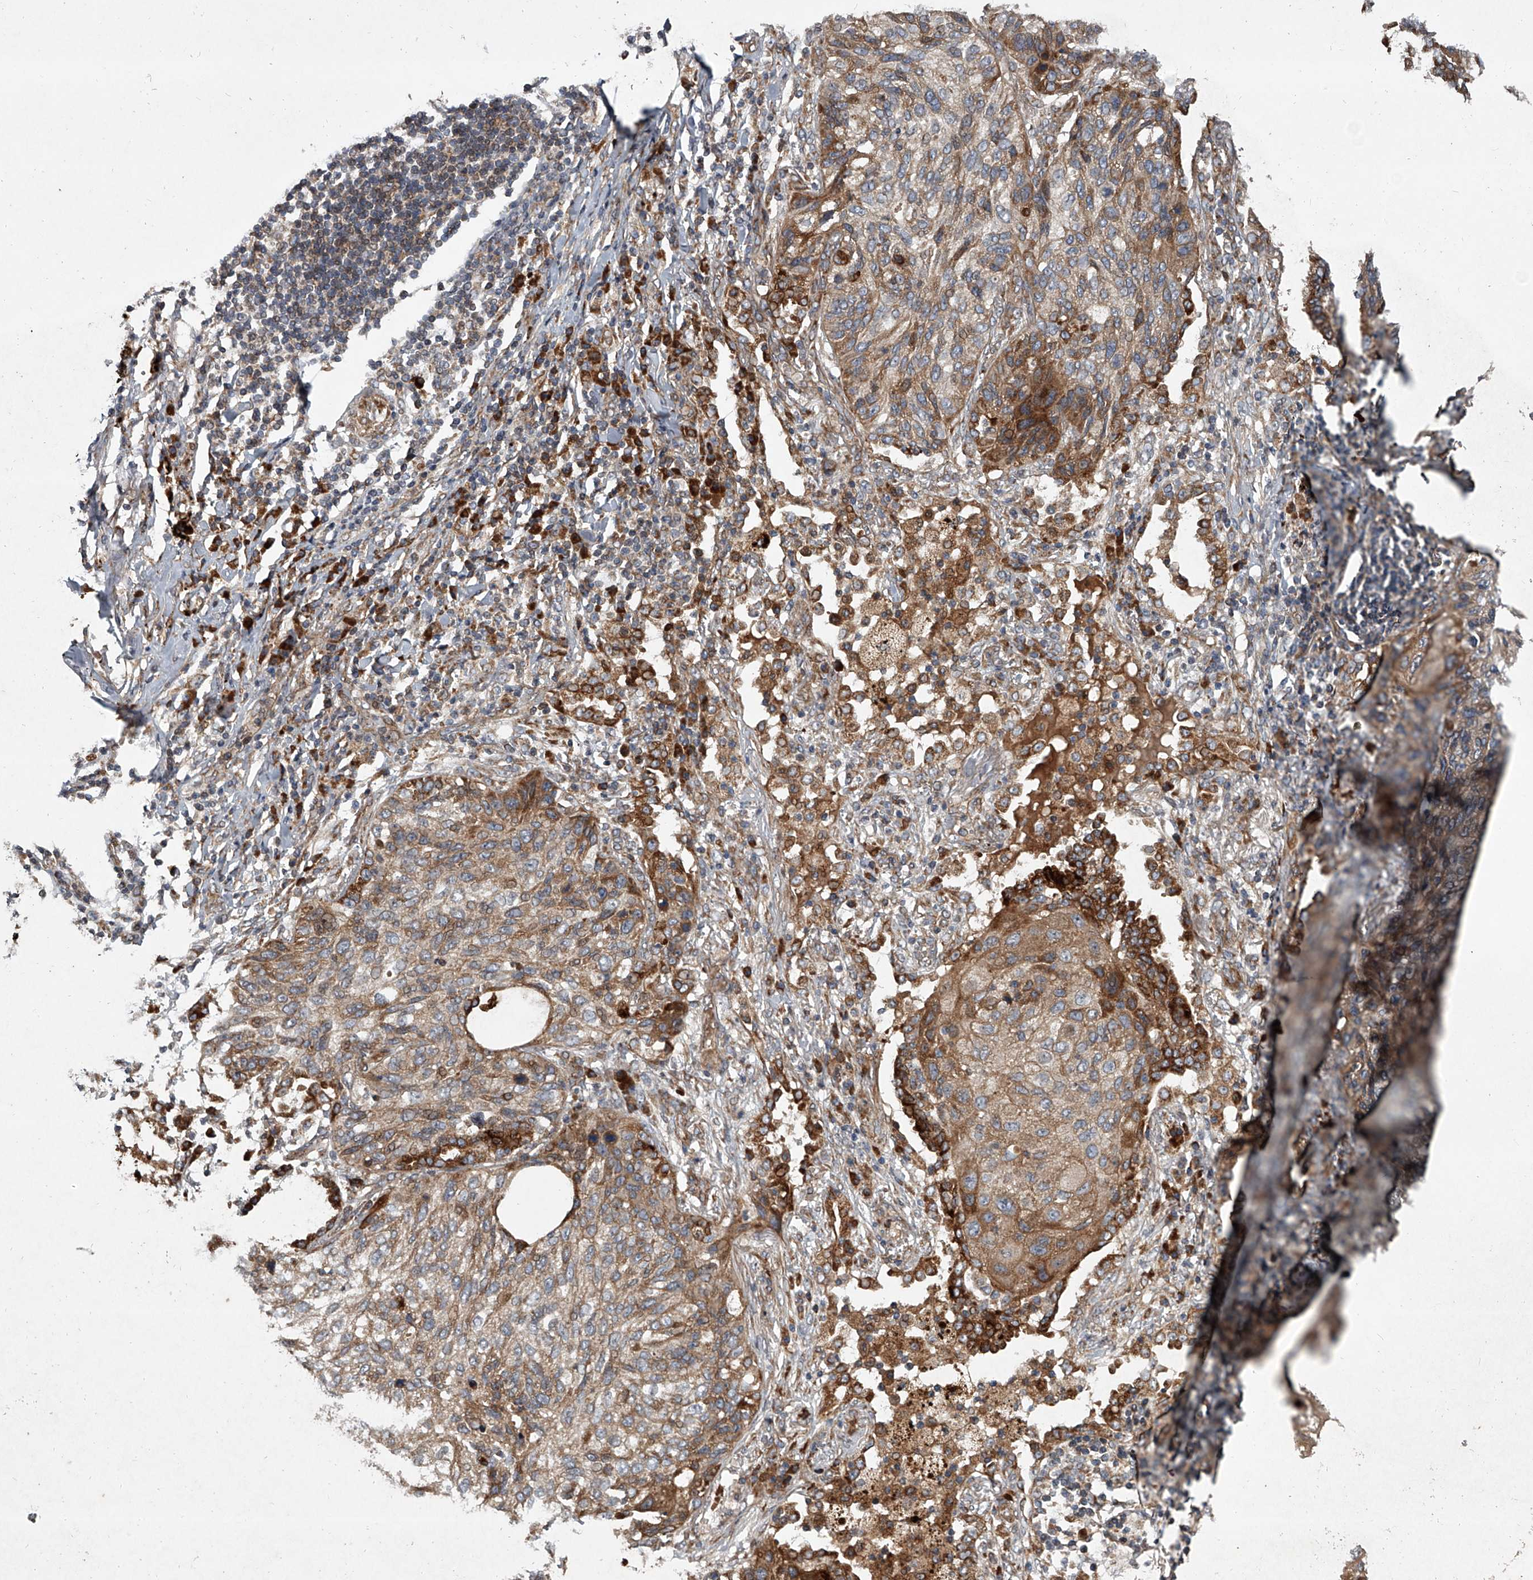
{"staining": {"intensity": "moderate", "quantity": ">75%", "location": "cytoplasmic/membranous"}, "tissue": "lung cancer", "cell_type": "Tumor cells", "image_type": "cancer", "snomed": [{"axis": "morphology", "description": "Squamous cell carcinoma, NOS"}, {"axis": "topography", "description": "Lung"}], "caption": "Protein expression analysis of lung squamous cell carcinoma reveals moderate cytoplasmic/membranous expression in about >75% of tumor cells.", "gene": "EVA1C", "patient": {"sex": "female", "age": 63}}